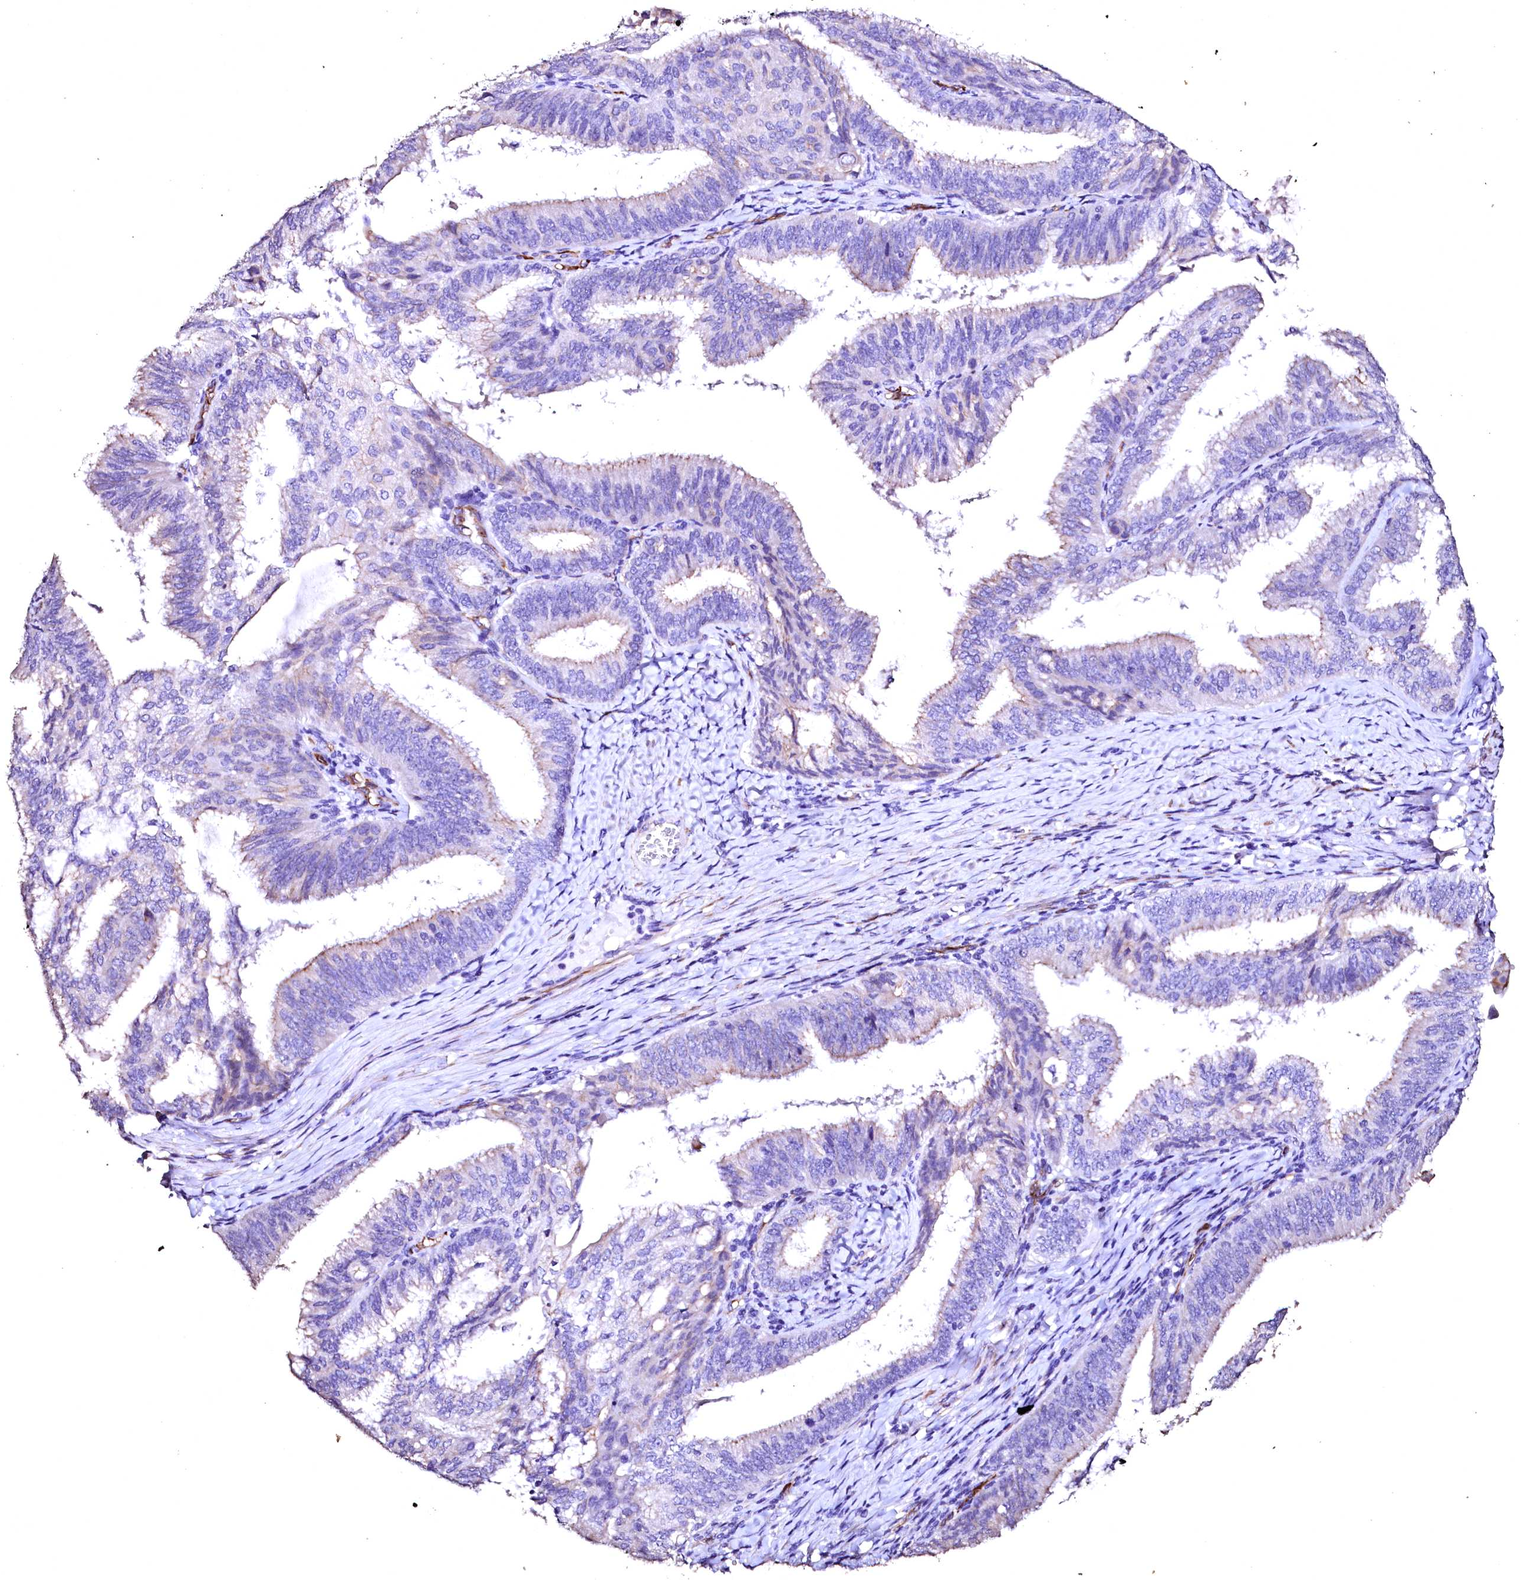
{"staining": {"intensity": "negative", "quantity": "none", "location": "none"}, "tissue": "endometrial cancer", "cell_type": "Tumor cells", "image_type": "cancer", "snomed": [{"axis": "morphology", "description": "Adenocarcinoma, NOS"}, {"axis": "topography", "description": "Endometrium"}], "caption": "The micrograph shows no significant expression in tumor cells of endometrial cancer (adenocarcinoma). The staining was performed using DAB (3,3'-diaminobenzidine) to visualize the protein expression in brown, while the nuclei were stained in blue with hematoxylin (Magnification: 20x).", "gene": "VPS36", "patient": {"sex": "female", "age": 49}}